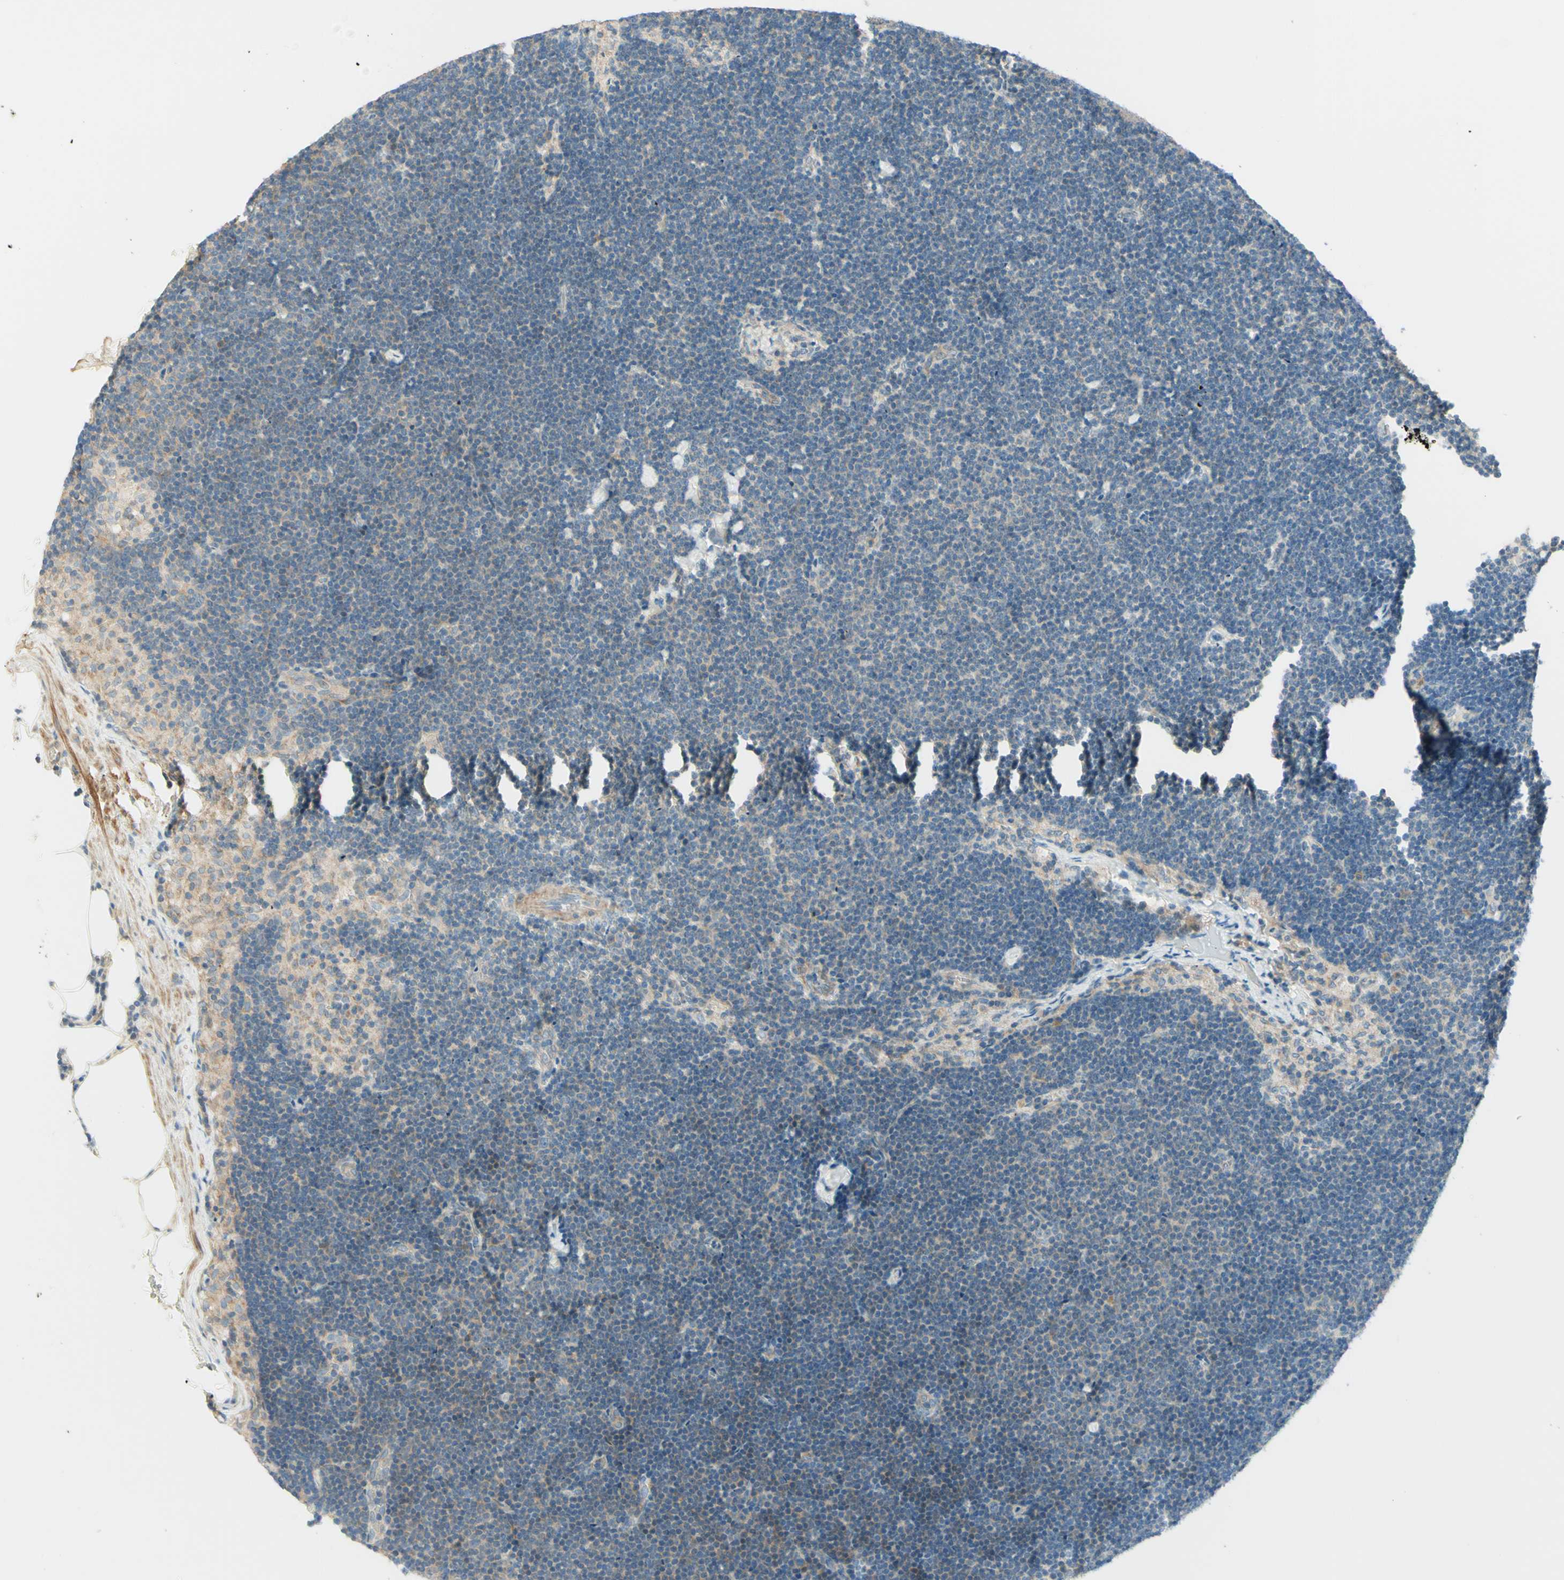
{"staining": {"intensity": "weak", "quantity": ">75%", "location": "cytoplasmic/membranous"}, "tissue": "lymph node", "cell_type": "Germinal center cells", "image_type": "normal", "snomed": [{"axis": "morphology", "description": "Normal tissue, NOS"}, {"axis": "topography", "description": "Lymph node"}], "caption": "IHC staining of benign lymph node, which shows low levels of weak cytoplasmic/membranous expression in approximately >75% of germinal center cells indicating weak cytoplasmic/membranous protein staining. The staining was performed using DAB (3,3'-diaminobenzidine) (brown) for protein detection and nuclei were counterstained in hematoxylin (blue).", "gene": "PROM1", "patient": {"sex": "male", "age": 63}}